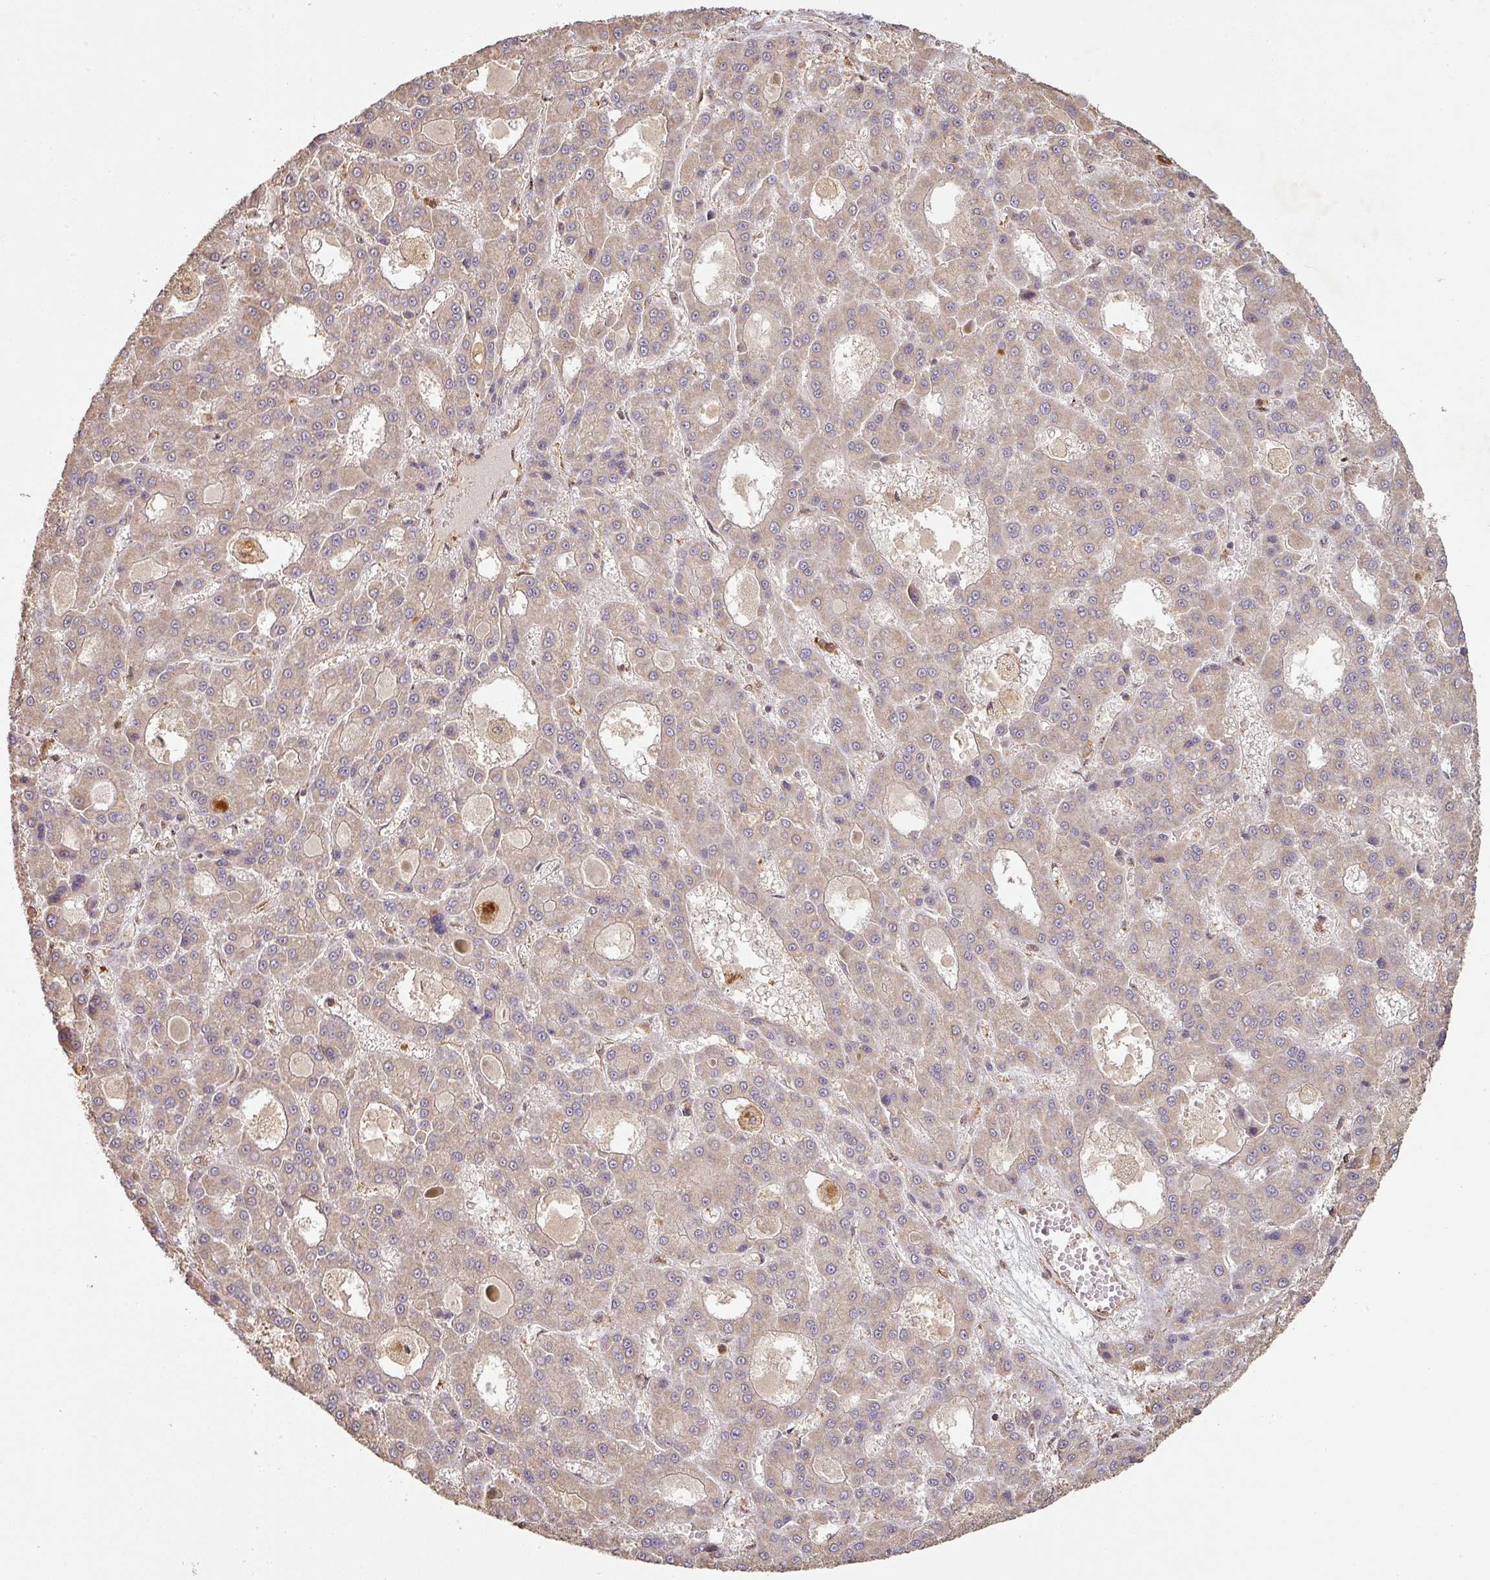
{"staining": {"intensity": "weak", "quantity": "<25%", "location": "cytoplasmic/membranous"}, "tissue": "liver cancer", "cell_type": "Tumor cells", "image_type": "cancer", "snomed": [{"axis": "morphology", "description": "Carcinoma, Hepatocellular, NOS"}, {"axis": "topography", "description": "Liver"}], "caption": "An image of liver hepatocellular carcinoma stained for a protein exhibits no brown staining in tumor cells.", "gene": "ZNF322", "patient": {"sex": "male", "age": 70}}